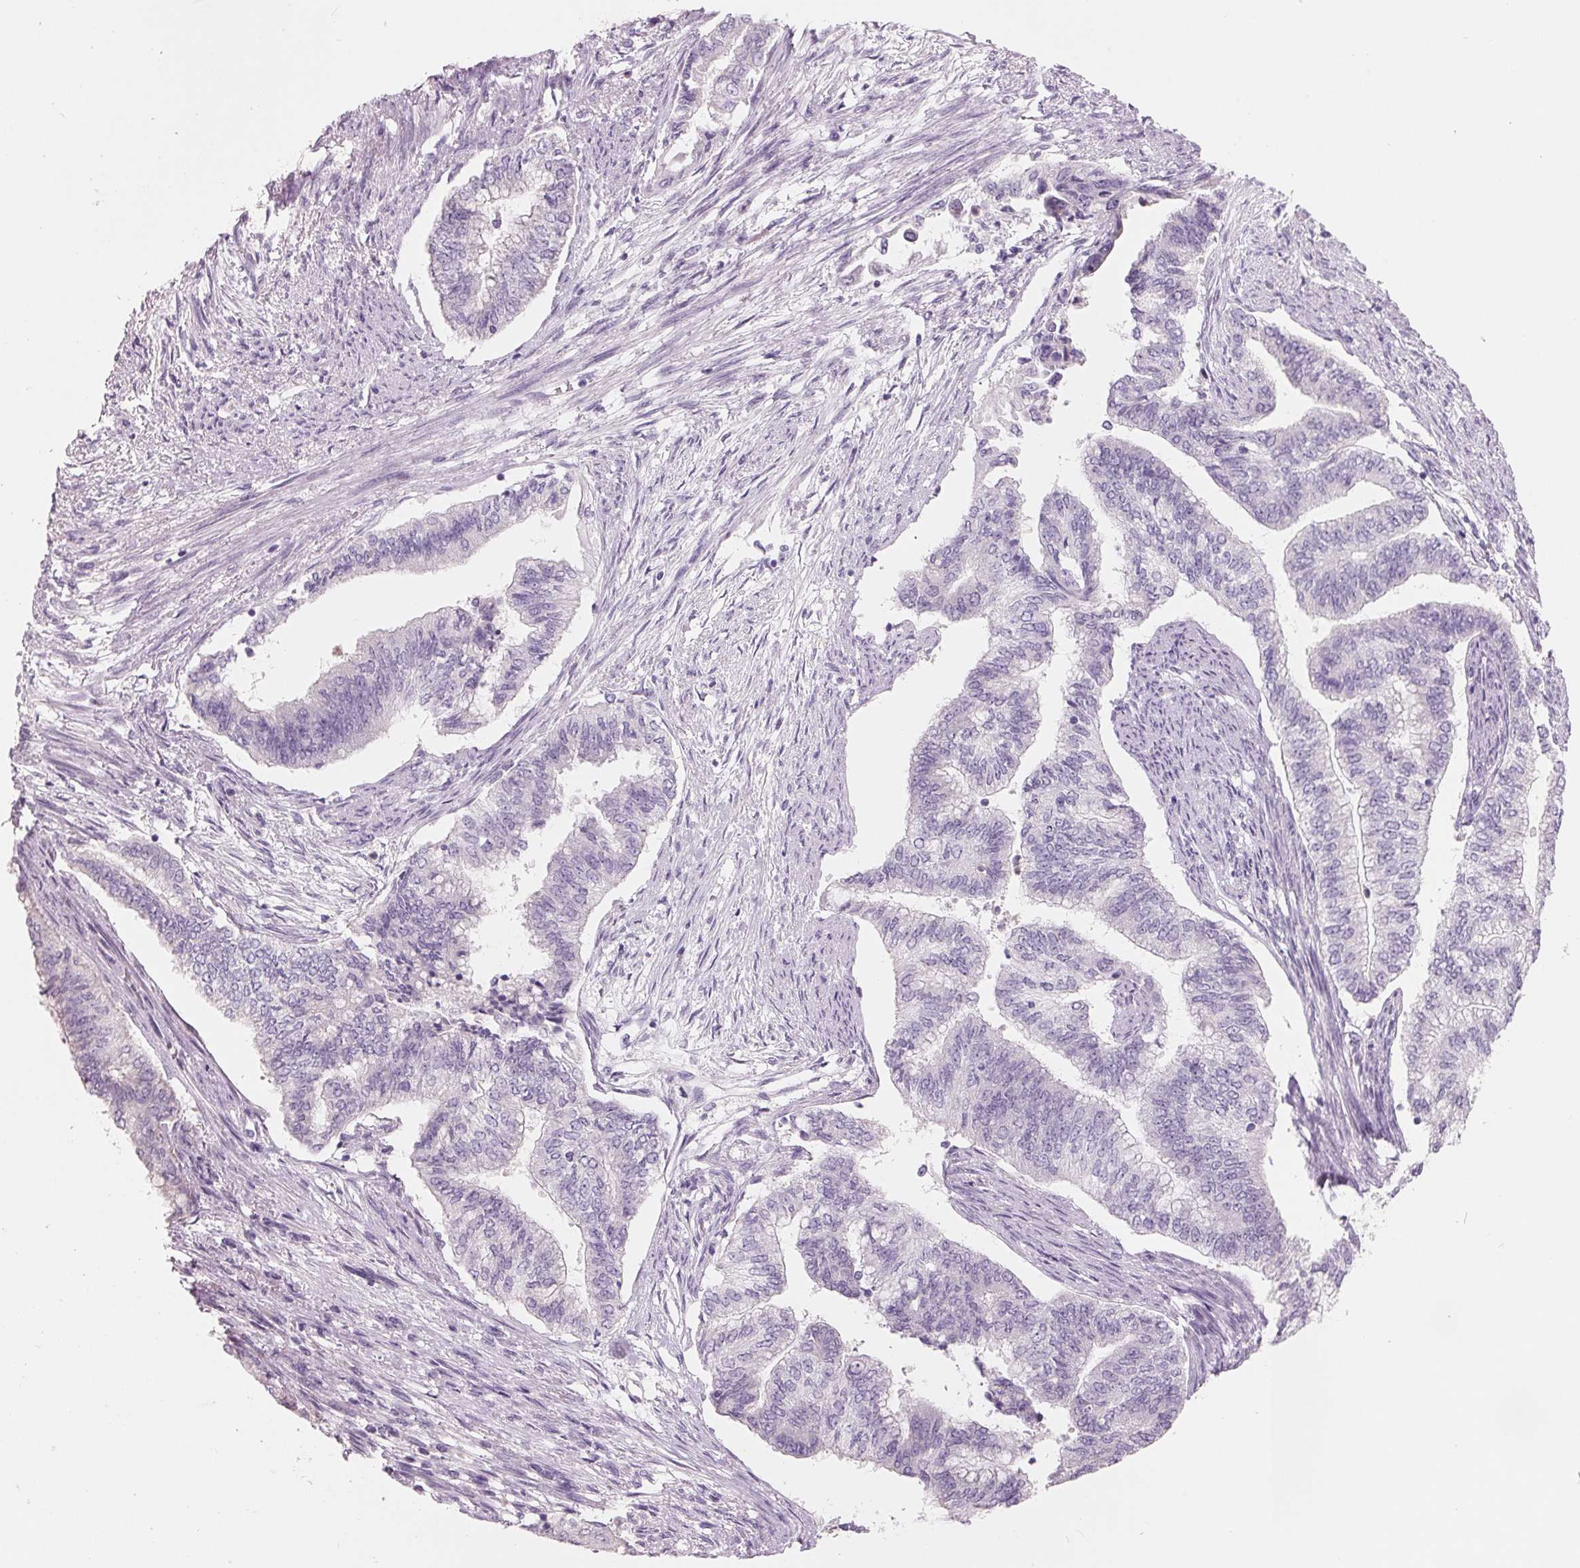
{"staining": {"intensity": "negative", "quantity": "none", "location": "none"}, "tissue": "endometrial cancer", "cell_type": "Tumor cells", "image_type": "cancer", "snomed": [{"axis": "morphology", "description": "Adenocarcinoma, NOS"}, {"axis": "topography", "description": "Endometrium"}], "caption": "An immunohistochemistry (IHC) histopathology image of endometrial adenocarcinoma is shown. There is no staining in tumor cells of endometrial adenocarcinoma.", "gene": "FTCD", "patient": {"sex": "female", "age": 65}}